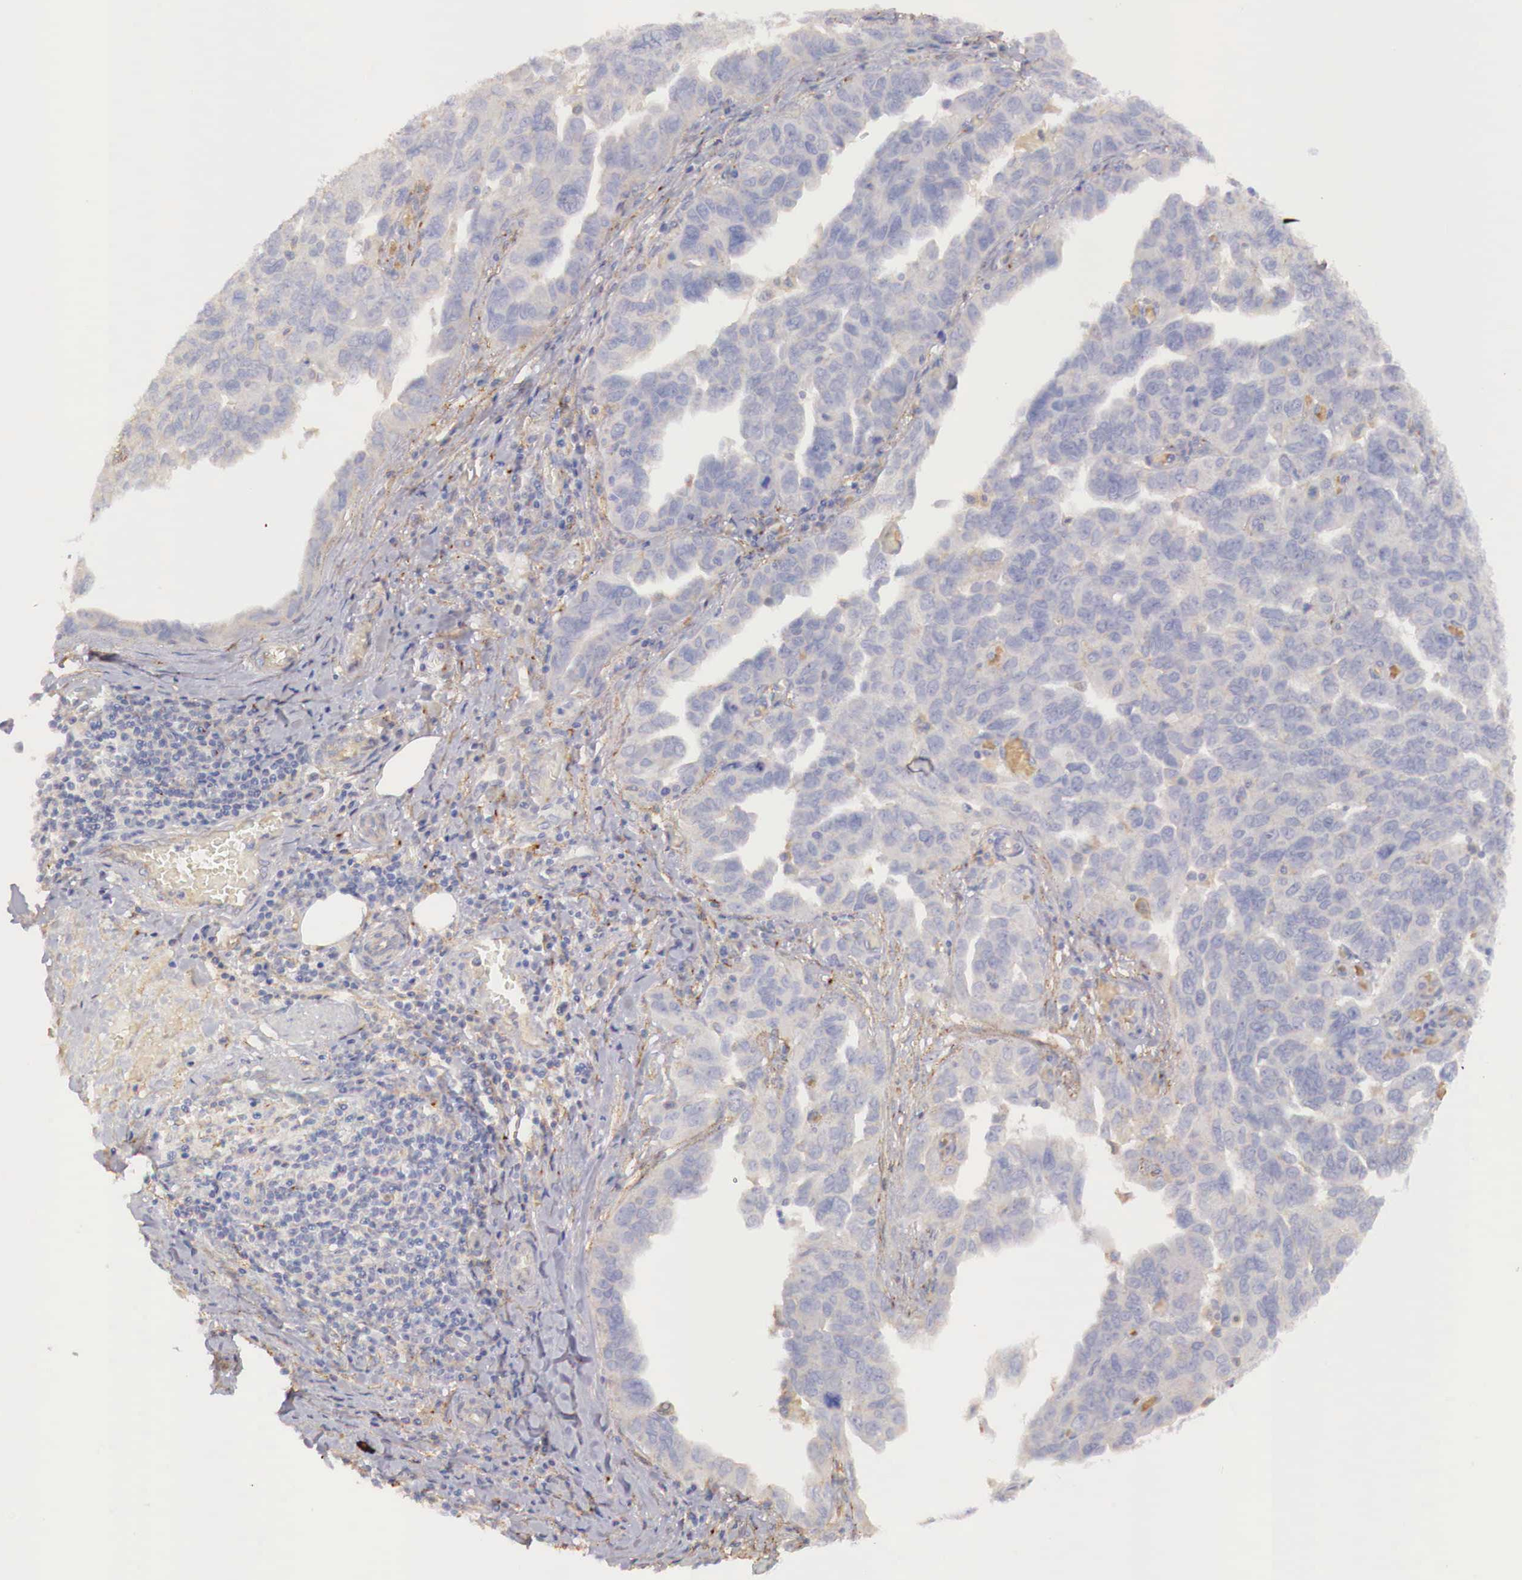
{"staining": {"intensity": "negative", "quantity": "none", "location": "none"}, "tissue": "ovarian cancer", "cell_type": "Tumor cells", "image_type": "cancer", "snomed": [{"axis": "morphology", "description": "Cystadenocarcinoma, serous, NOS"}, {"axis": "topography", "description": "Ovary"}], "caption": "An IHC photomicrograph of serous cystadenocarcinoma (ovarian) is shown. There is no staining in tumor cells of serous cystadenocarcinoma (ovarian).", "gene": "KLHDC7B", "patient": {"sex": "female", "age": 64}}